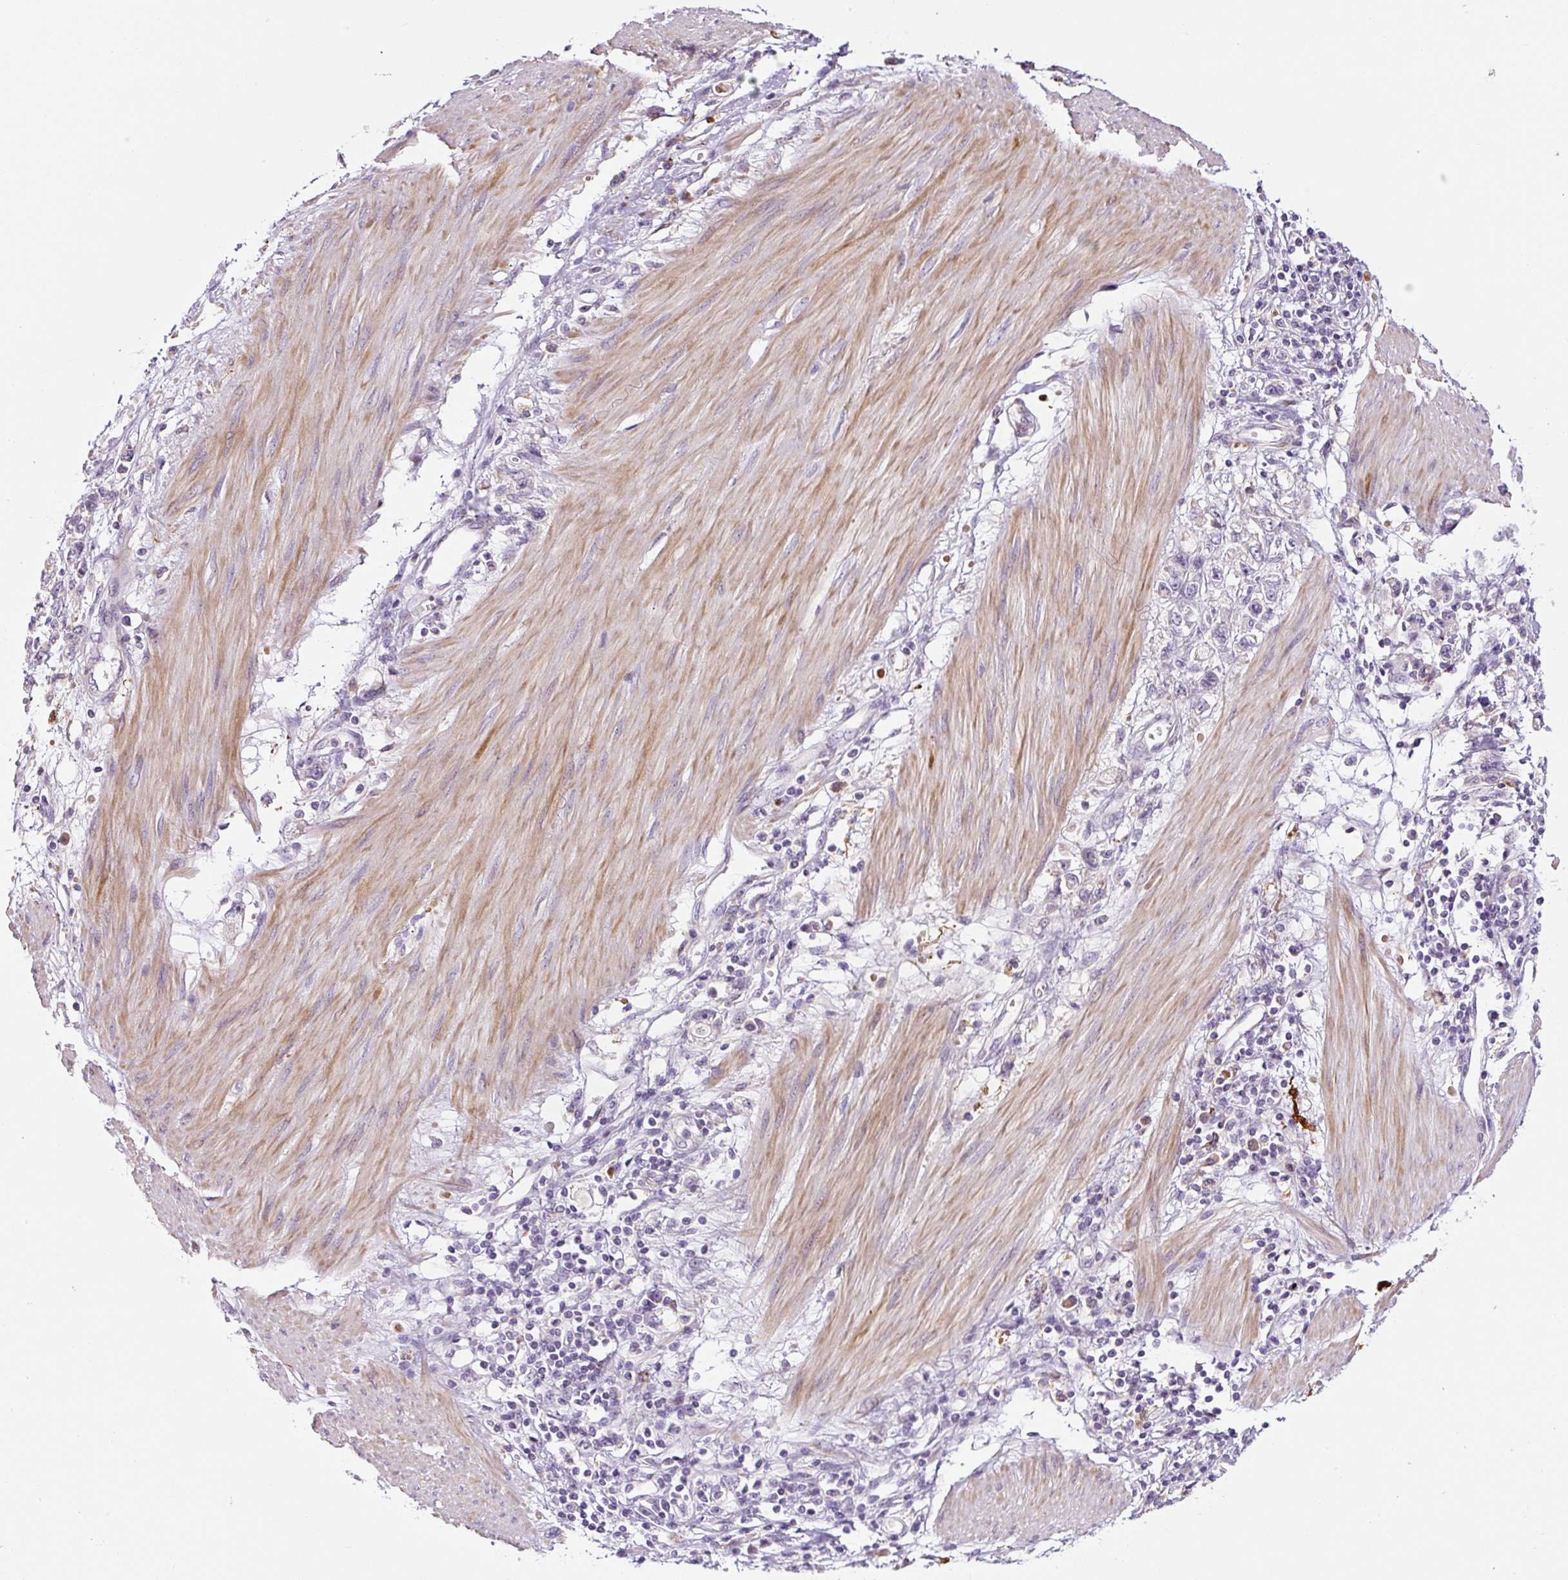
{"staining": {"intensity": "negative", "quantity": "none", "location": "none"}, "tissue": "stomach cancer", "cell_type": "Tumor cells", "image_type": "cancer", "snomed": [{"axis": "morphology", "description": "Adenocarcinoma, NOS"}, {"axis": "topography", "description": "Stomach"}], "caption": "Immunohistochemical staining of stomach cancer exhibits no significant expression in tumor cells. (Stains: DAB immunohistochemistry with hematoxylin counter stain, Microscopy: brightfield microscopy at high magnification).", "gene": "FUT10", "patient": {"sex": "female", "age": 76}}